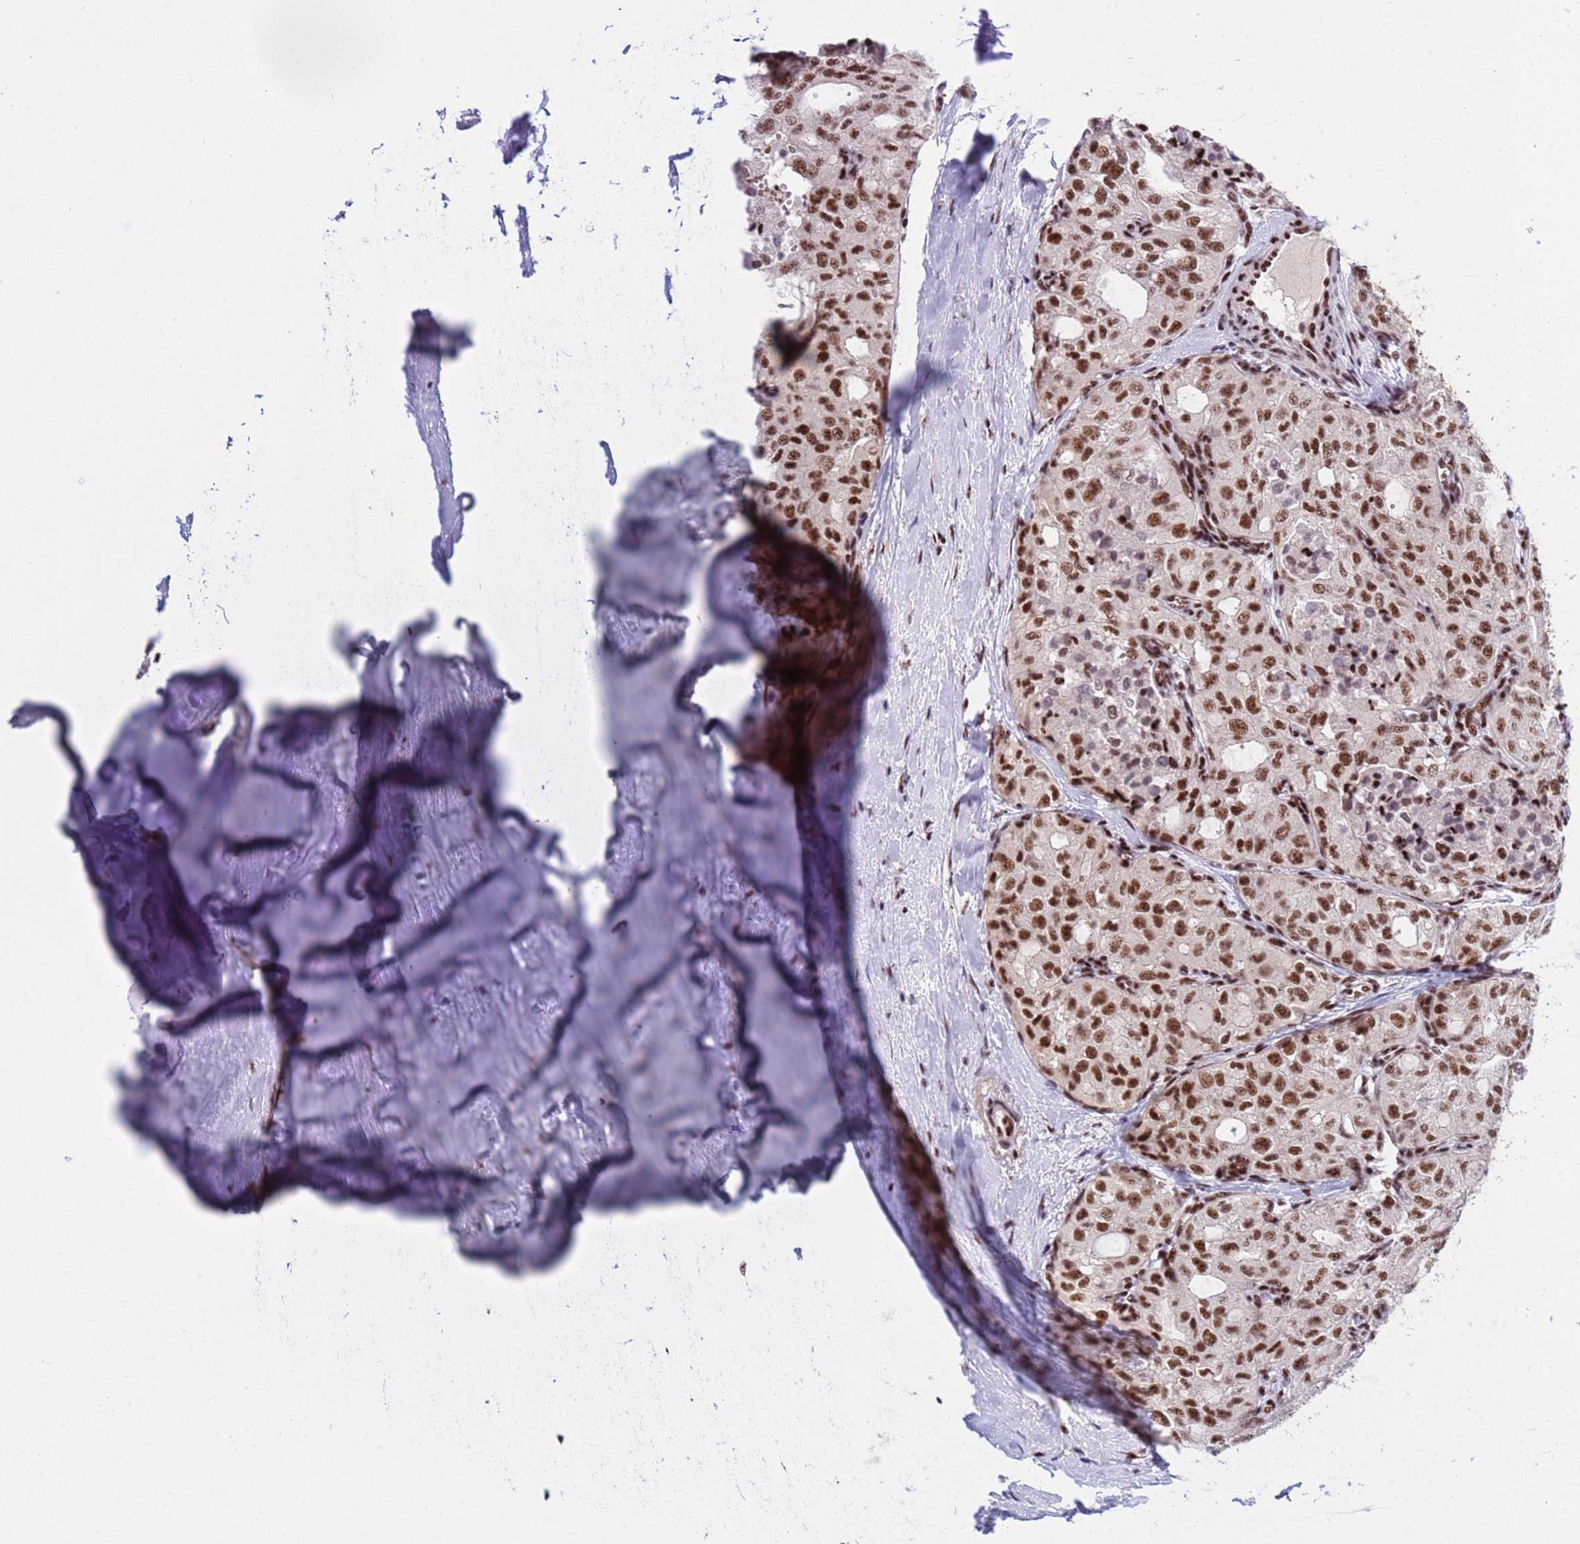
{"staining": {"intensity": "strong", "quantity": ">75%", "location": "nuclear"}, "tissue": "thyroid cancer", "cell_type": "Tumor cells", "image_type": "cancer", "snomed": [{"axis": "morphology", "description": "Follicular adenoma carcinoma, NOS"}, {"axis": "topography", "description": "Thyroid gland"}], "caption": "Immunohistochemistry (IHC) of thyroid follicular adenoma carcinoma exhibits high levels of strong nuclear expression in approximately >75% of tumor cells. The staining is performed using DAB brown chromogen to label protein expression. The nuclei are counter-stained blue using hematoxylin.", "gene": "THOC2", "patient": {"sex": "male", "age": 75}}